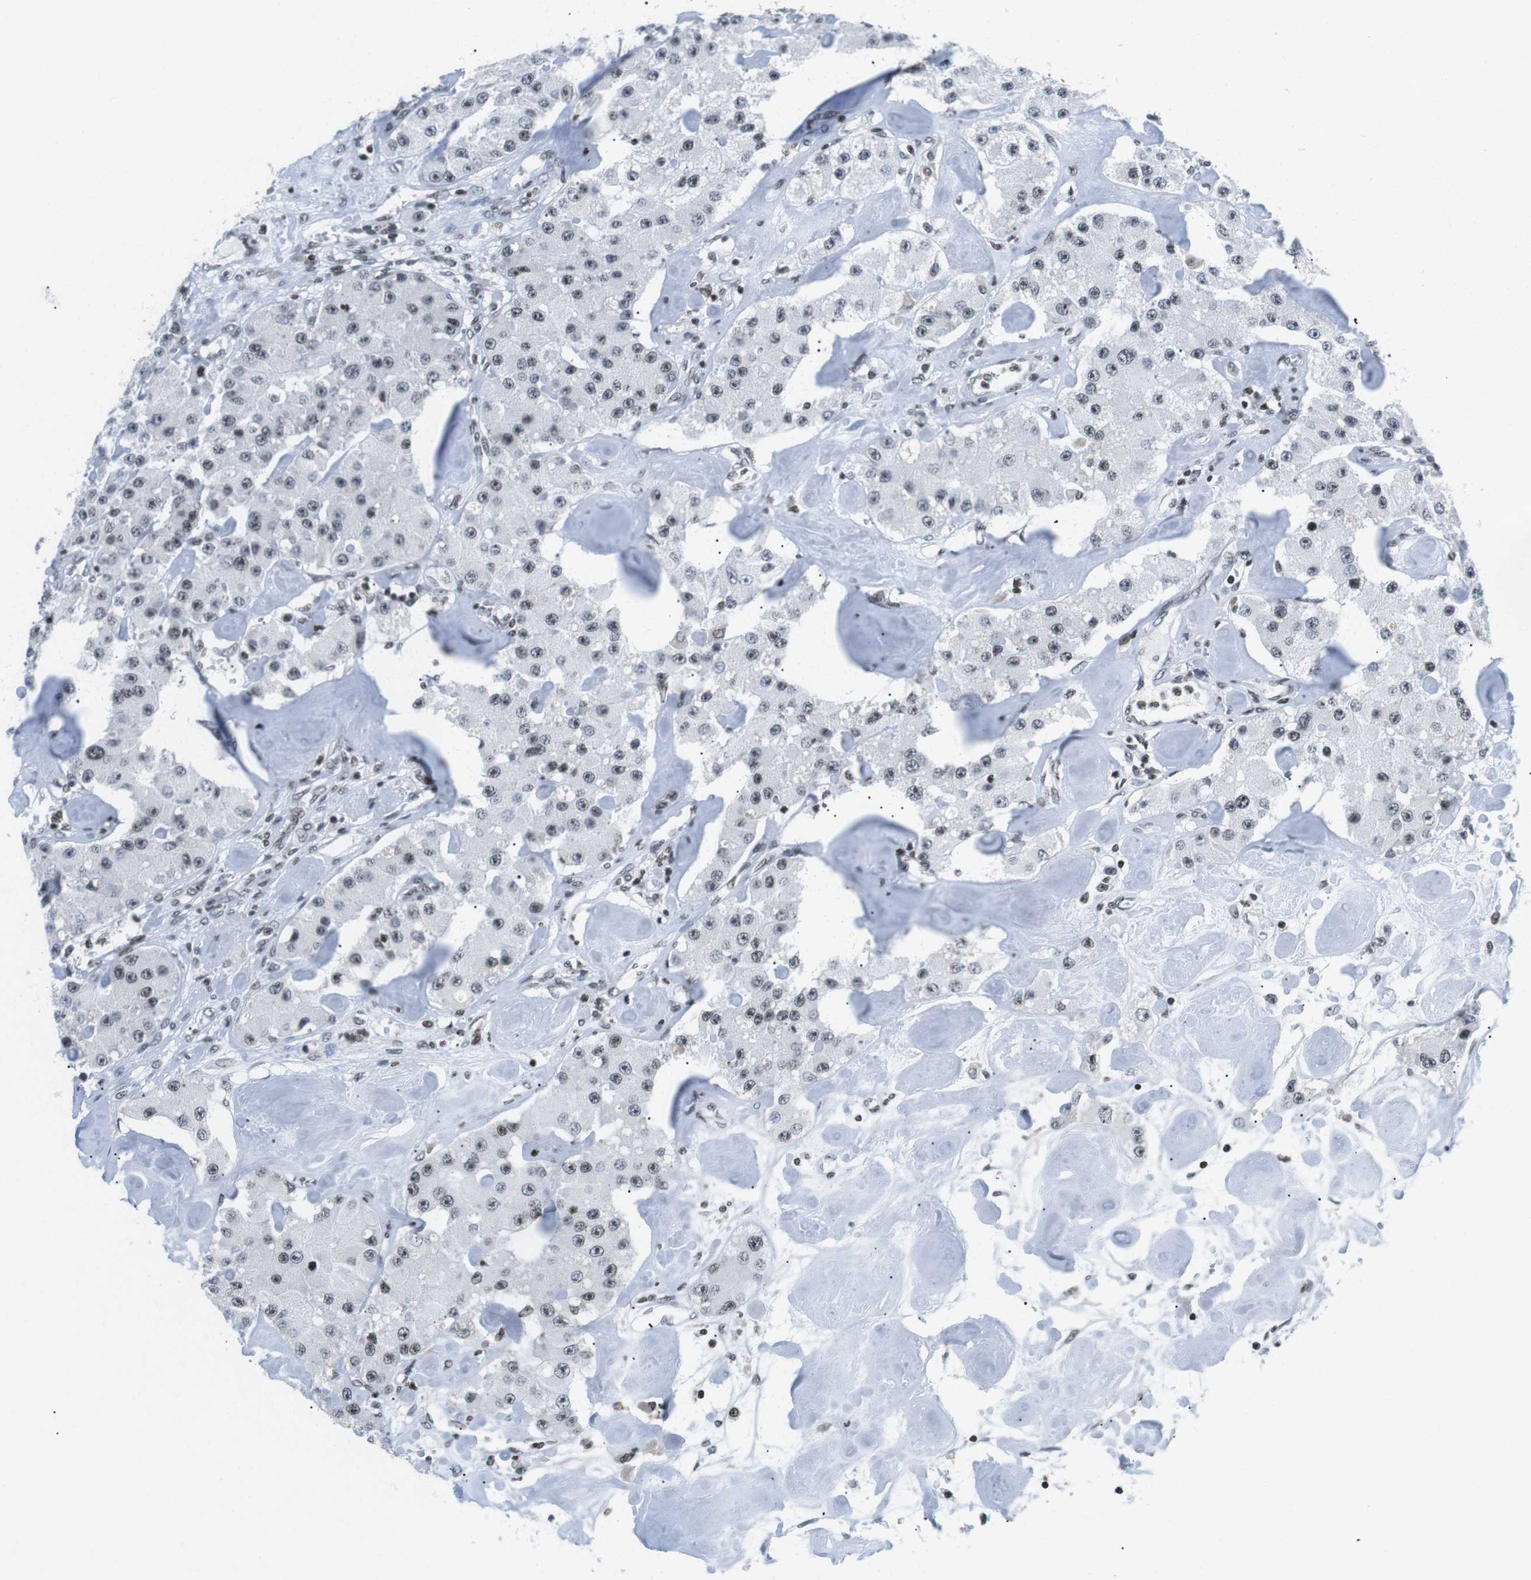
{"staining": {"intensity": "weak", "quantity": "25%-75%", "location": "nuclear"}, "tissue": "carcinoid", "cell_type": "Tumor cells", "image_type": "cancer", "snomed": [{"axis": "morphology", "description": "Carcinoid, malignant, NOS"}, {"axis": "topography", "description": "Pancreas"}], "caption": "Protein staining of carcinoid (malignant) tissue exhibits weak nuclear staining in about 25%-75% of tumor cells. (IHC, brightfield microscopy, high magnification).", "gene": "E2F2", "patient": {"sex": "male", "age": 41}}